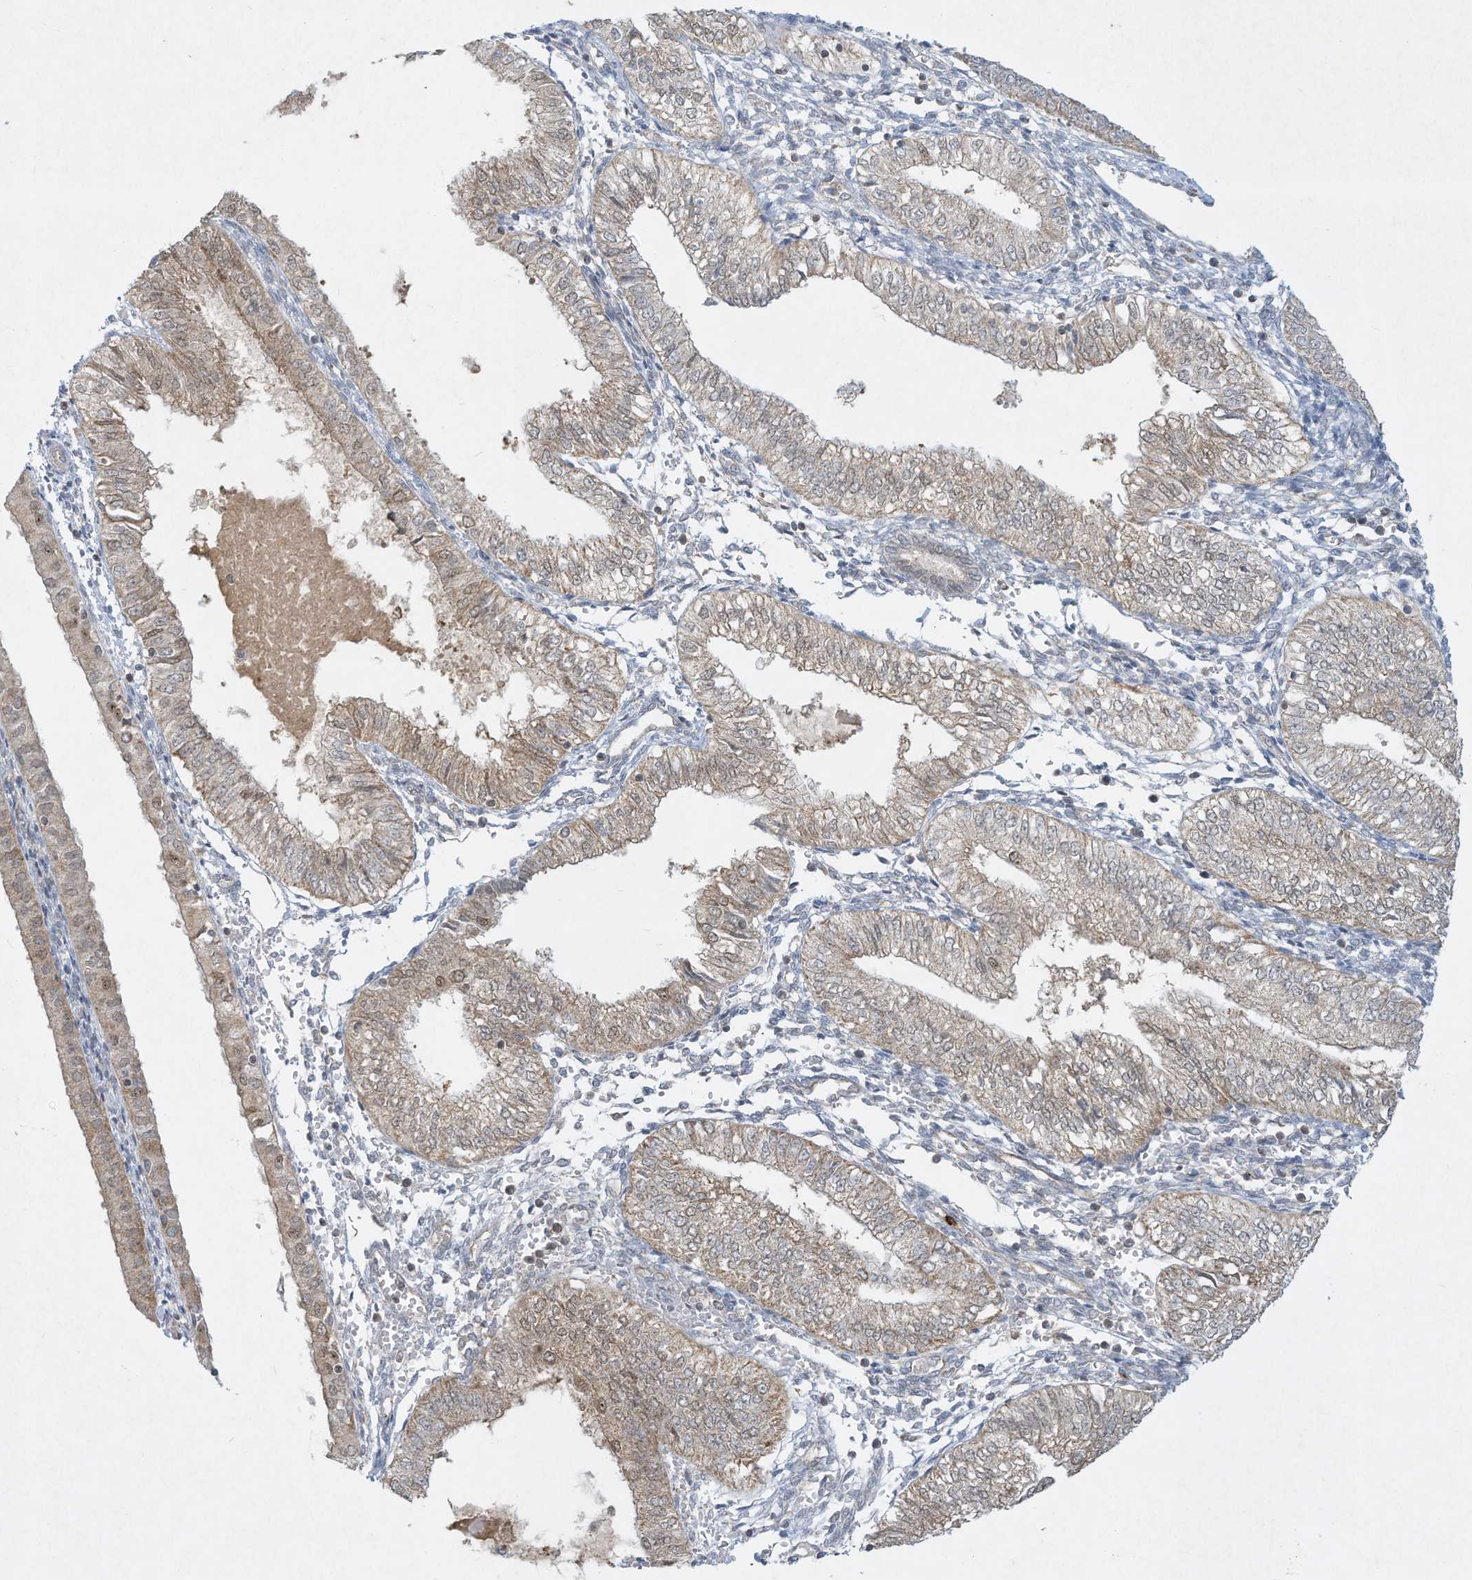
{"staining": {"intensity": "weak", "quantity": ">75%", "location": "cytoplasmic/membranous,nuclear"}, "tissue": "endometrial cancer", "cell_type": "Tumor cells", "image_type": "cancer", "snomed": [{"axis": "morphology", "description": "Adenocarcinoma, NOS"}, {"axis": "topography", "description": "Endometrium"}], "caption": "IHC image of endometrial cancer (adenocarcinoma) stained for a protein (brown), which shows low levels of weak cytoplasmic/membranous and nuclear staining in approximately >75% of tumor cells.", "gene": "CHRNA4", "patient": {"sex": "female", "age": 53}}